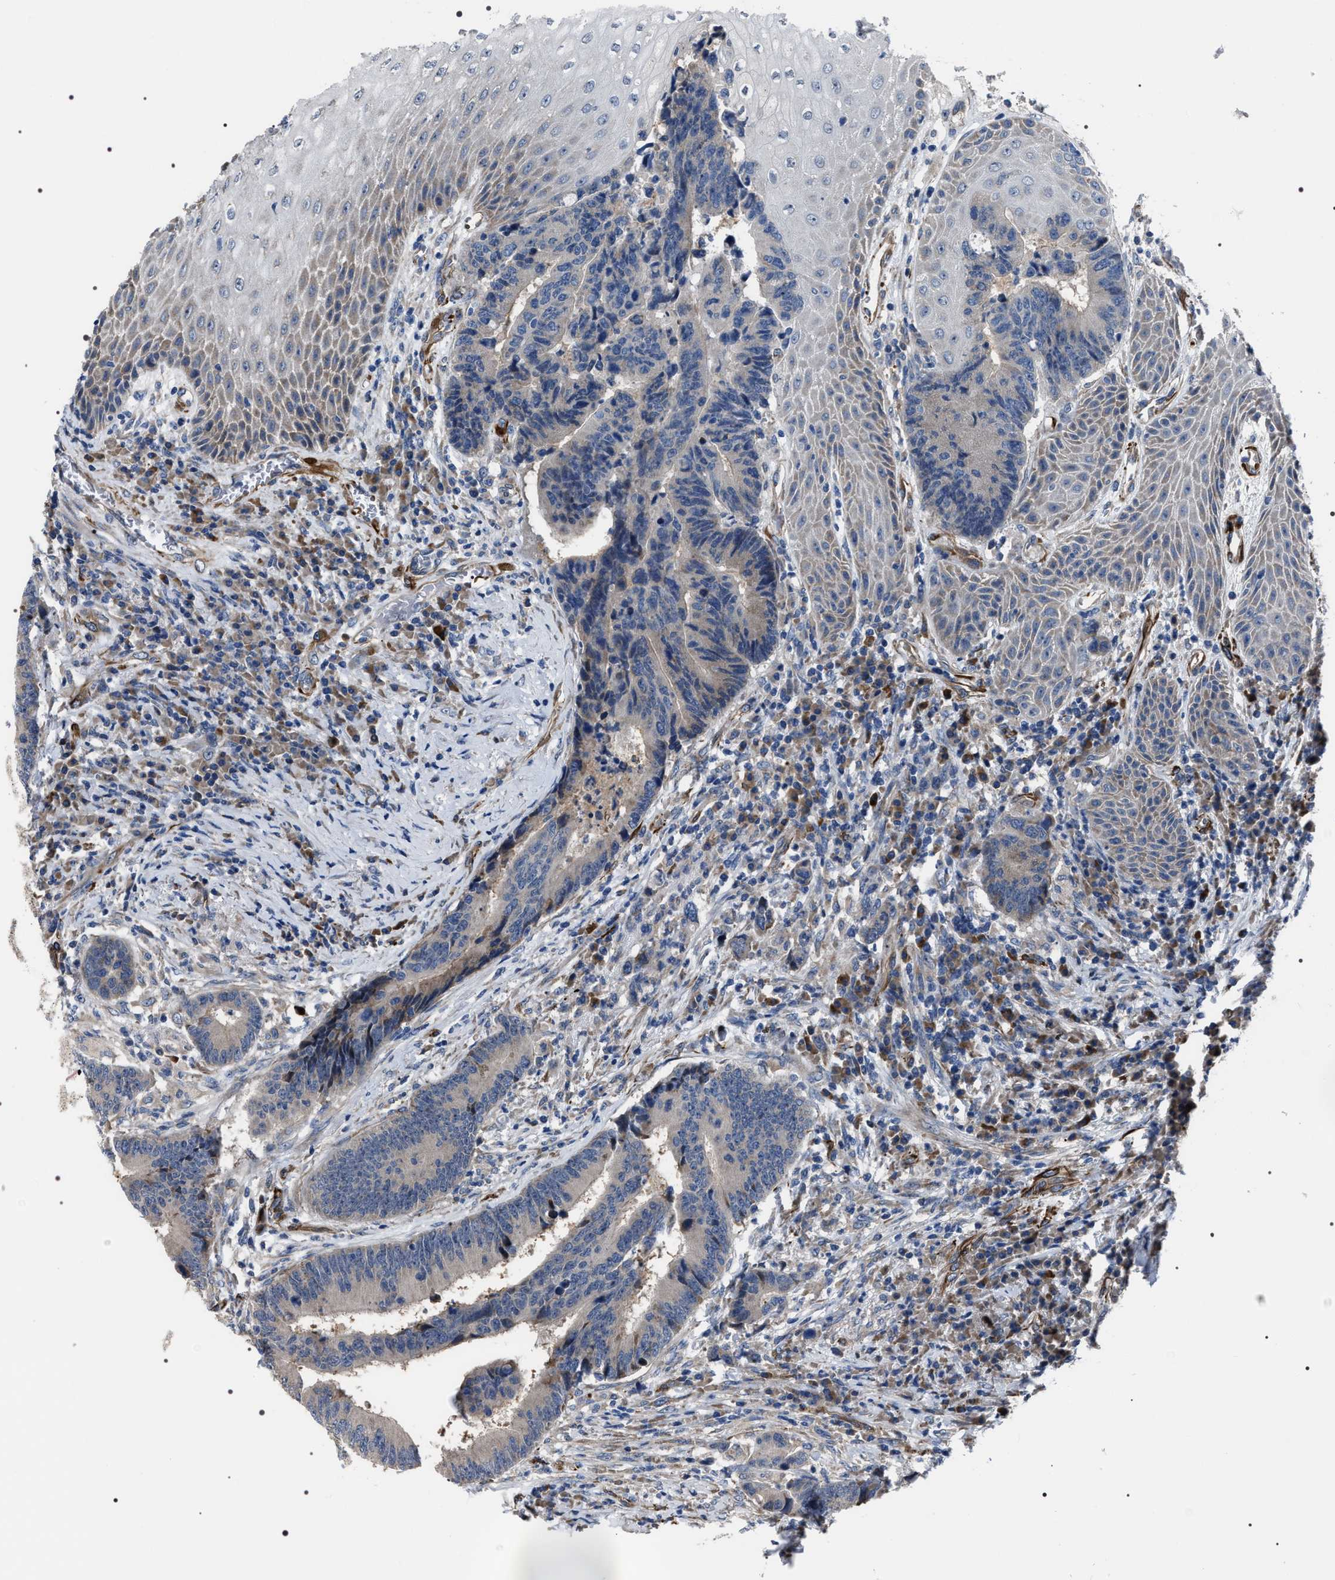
{"staining": {"intensity": "negative", "quantity": "none", "location": "none"}, "tissue": "colorectal cancer", "cell_type": "Tumor cells", "image_type": "cancer", "snomed": [{"axis": "morphology", "description": "Adenocarcinoma, NOS"}, {"axis": "topography", "description": "Rectum"}, {"axis": "topography", "description": "Anal"}], "caption": "IHC histopathology image of adenocarcinoma (colorectal) stained for a protein (brown), which exhibits no staining in tumor cells.", "gene": "PKD1L1", "patient": {"sex": "female", "age": 89}}